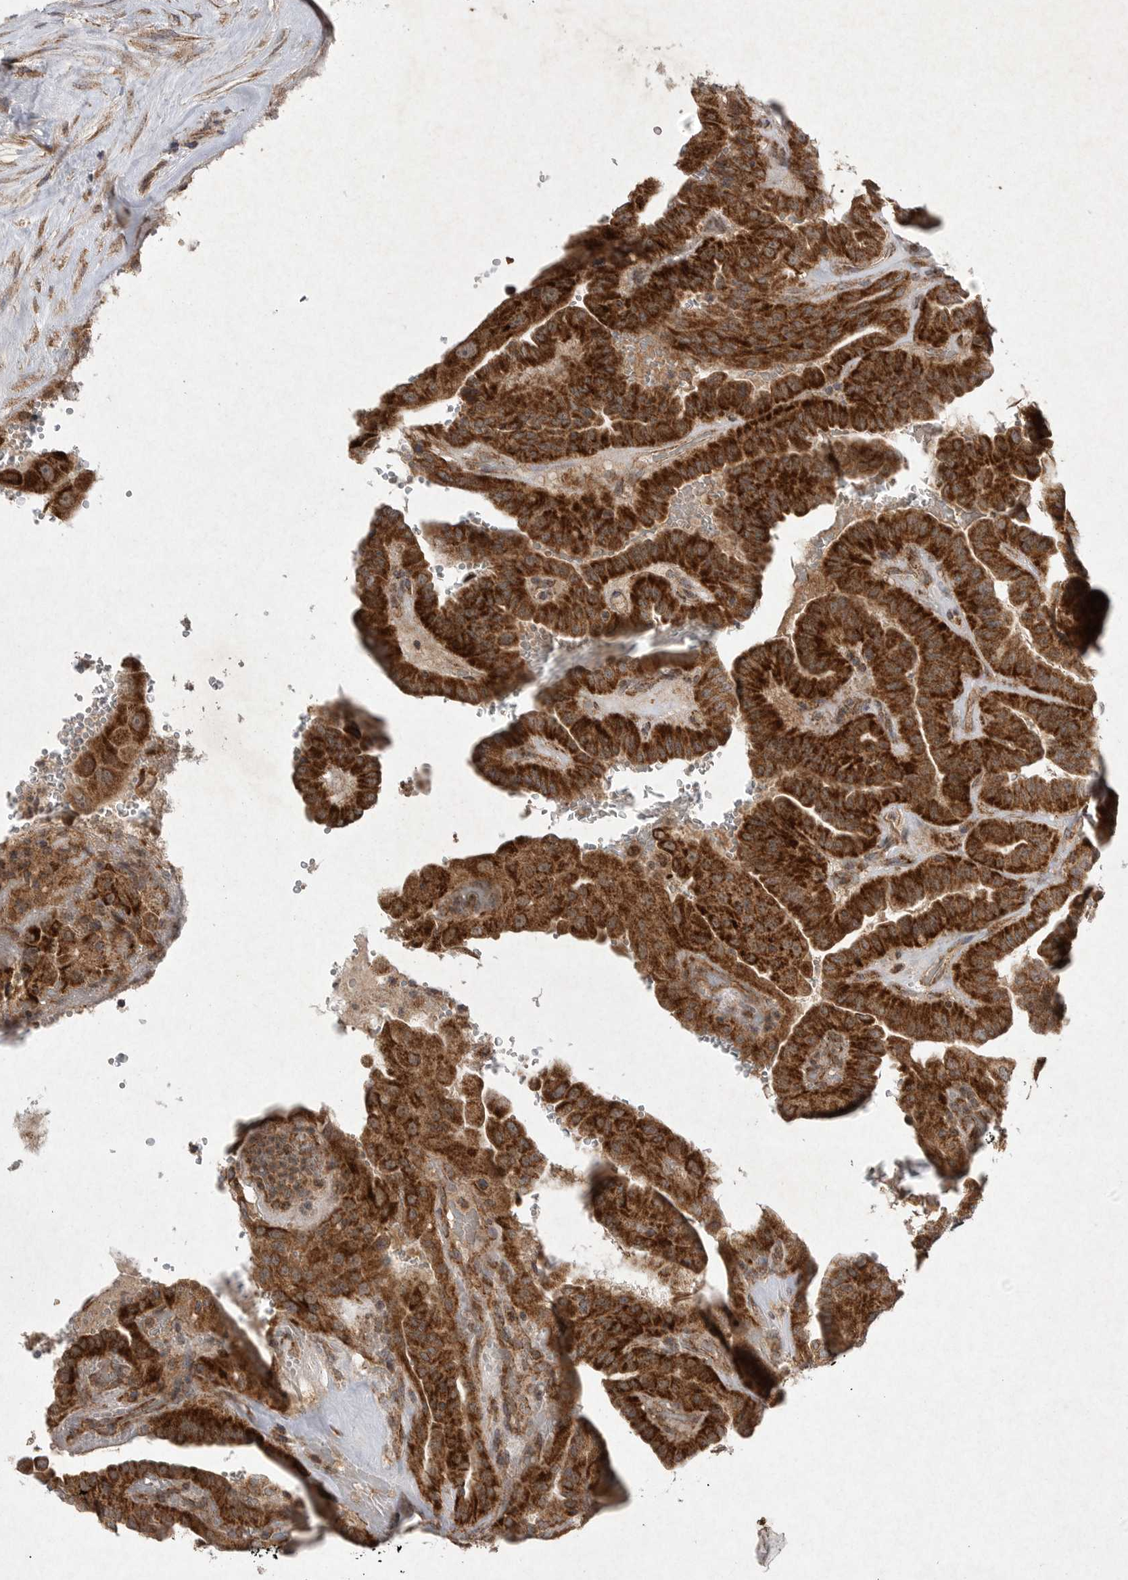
{"staining": {"intensity": "strong", "quantity": ">75%", "location": "cytoplasmic/membranous"}, "tissue": "thyroid cancer", "cell_type": "Tumor cells", "image_type": "cancer", "snomed": [{"axis": "morphology", "description": "Papillary adenocarcinoma, NOS"}, {"axis": "topography", "description": "Thyroid gland"}], "caption": "Thyroid cancer tissue demonstrates strong cytoplasmic/membranous staining in approximately >75% of tumor cells, visualized by immunohistochemistry. The staining was performed using DAB (3,3'-diaminobenzidine) to visualize the protein expression in brown, while the nuclei were stained in blue with hematoxylin (Magnification: 20x).", "gene": "DDR1", "patient": {"sex": "male", "age": 77}}